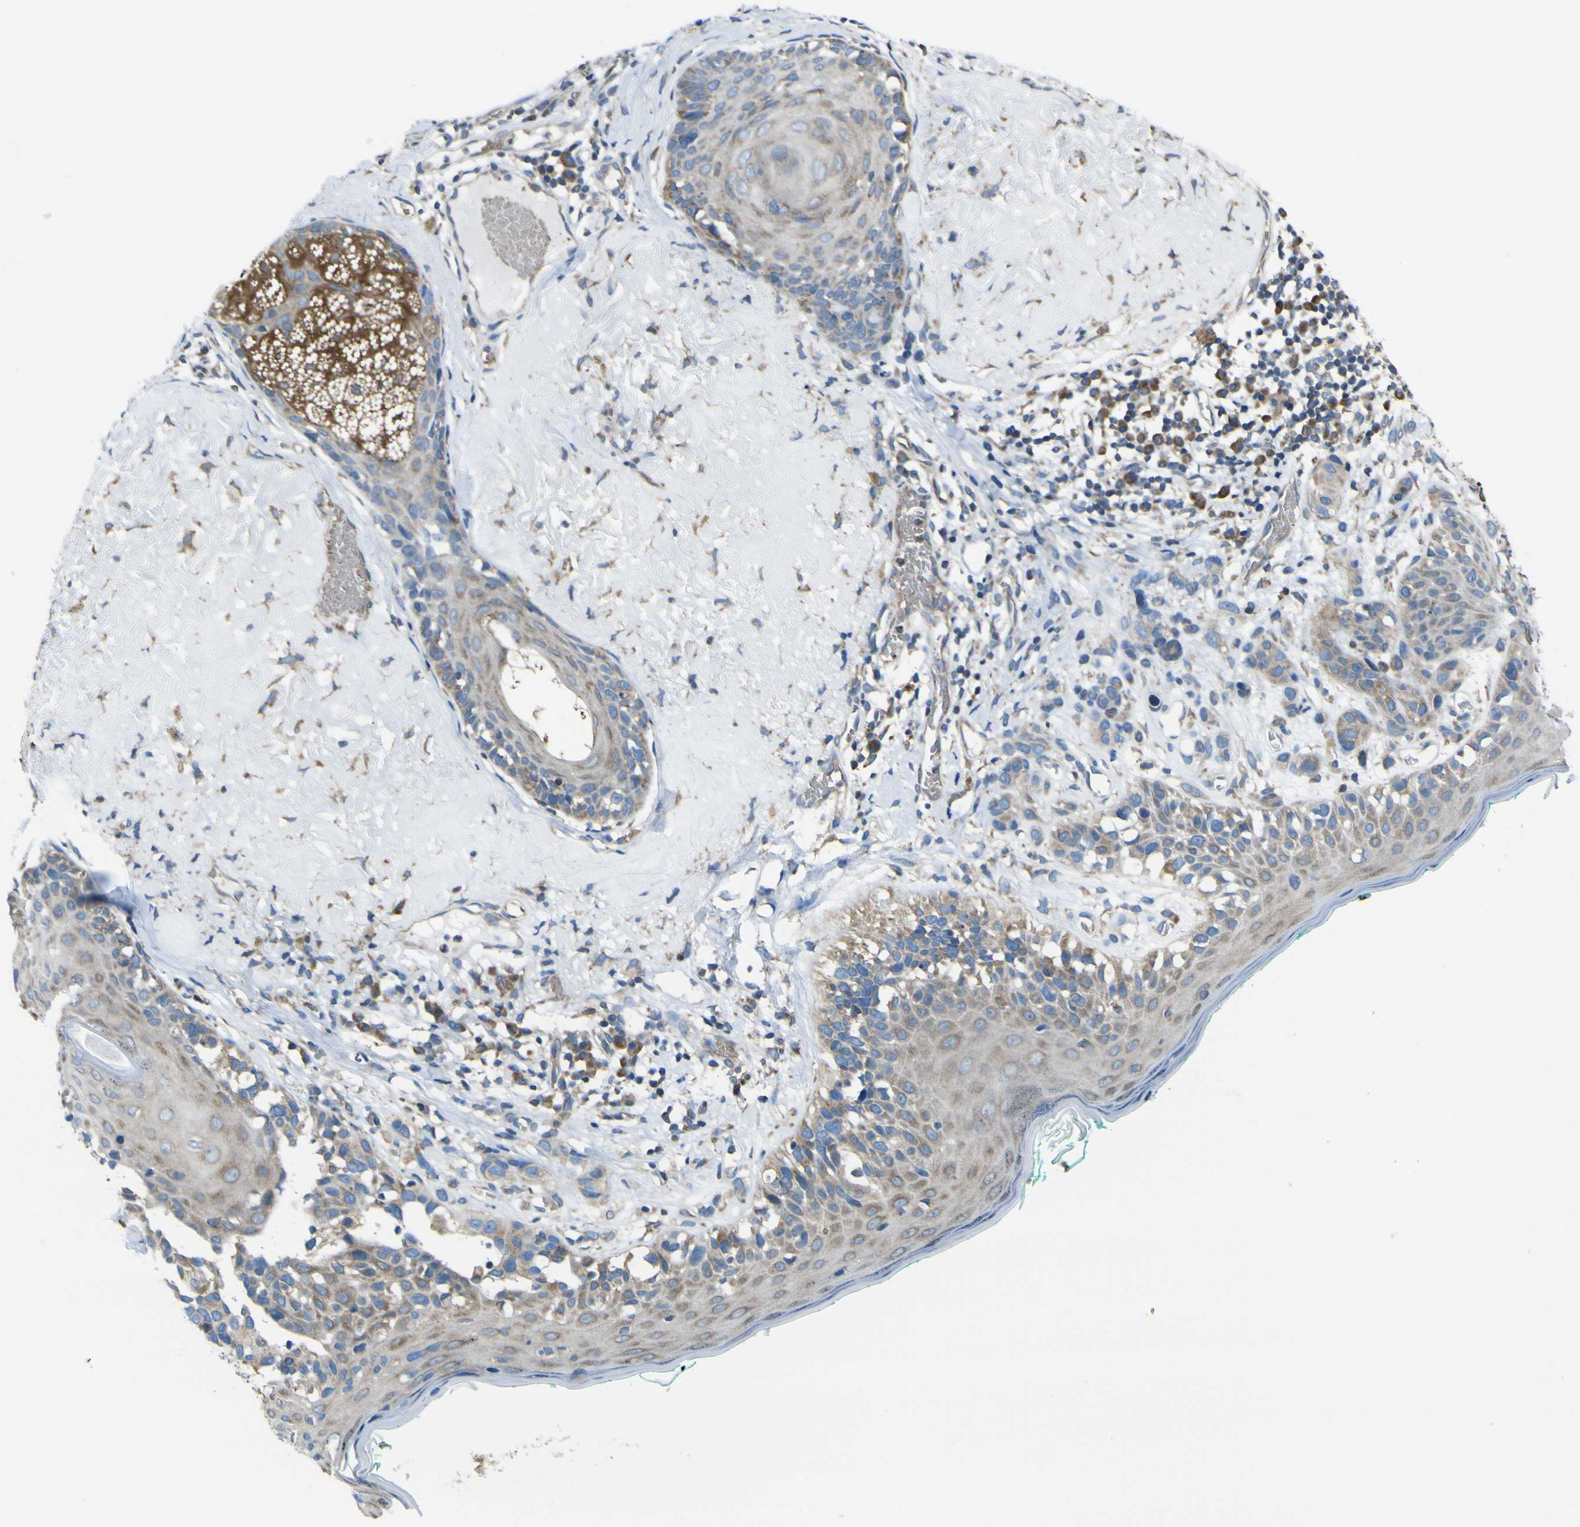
{"staining": {"intensity": "moderate", "quantity": ">75%", "location": "cytoplasmic/membranous"}, "tissue": "melanoma", "cell_type": "Tumor cells", "image_type": "cancer", "snomed": [{"axis": "morphology", "description": "Malignant melanoma in situ"}, {"axis": "morphology", "description": "Malignant melanoma, NOS"}, {"axis": "topography", "description": "Skin"}], "caption": "Melanoma was stained to show a protein in brown. There is medium levels of moderate cytoplasmic/membranous expression in about >75% of tumor cells.", "gene": "STIM1", "patient": {"sex": "female", "age": 88}}